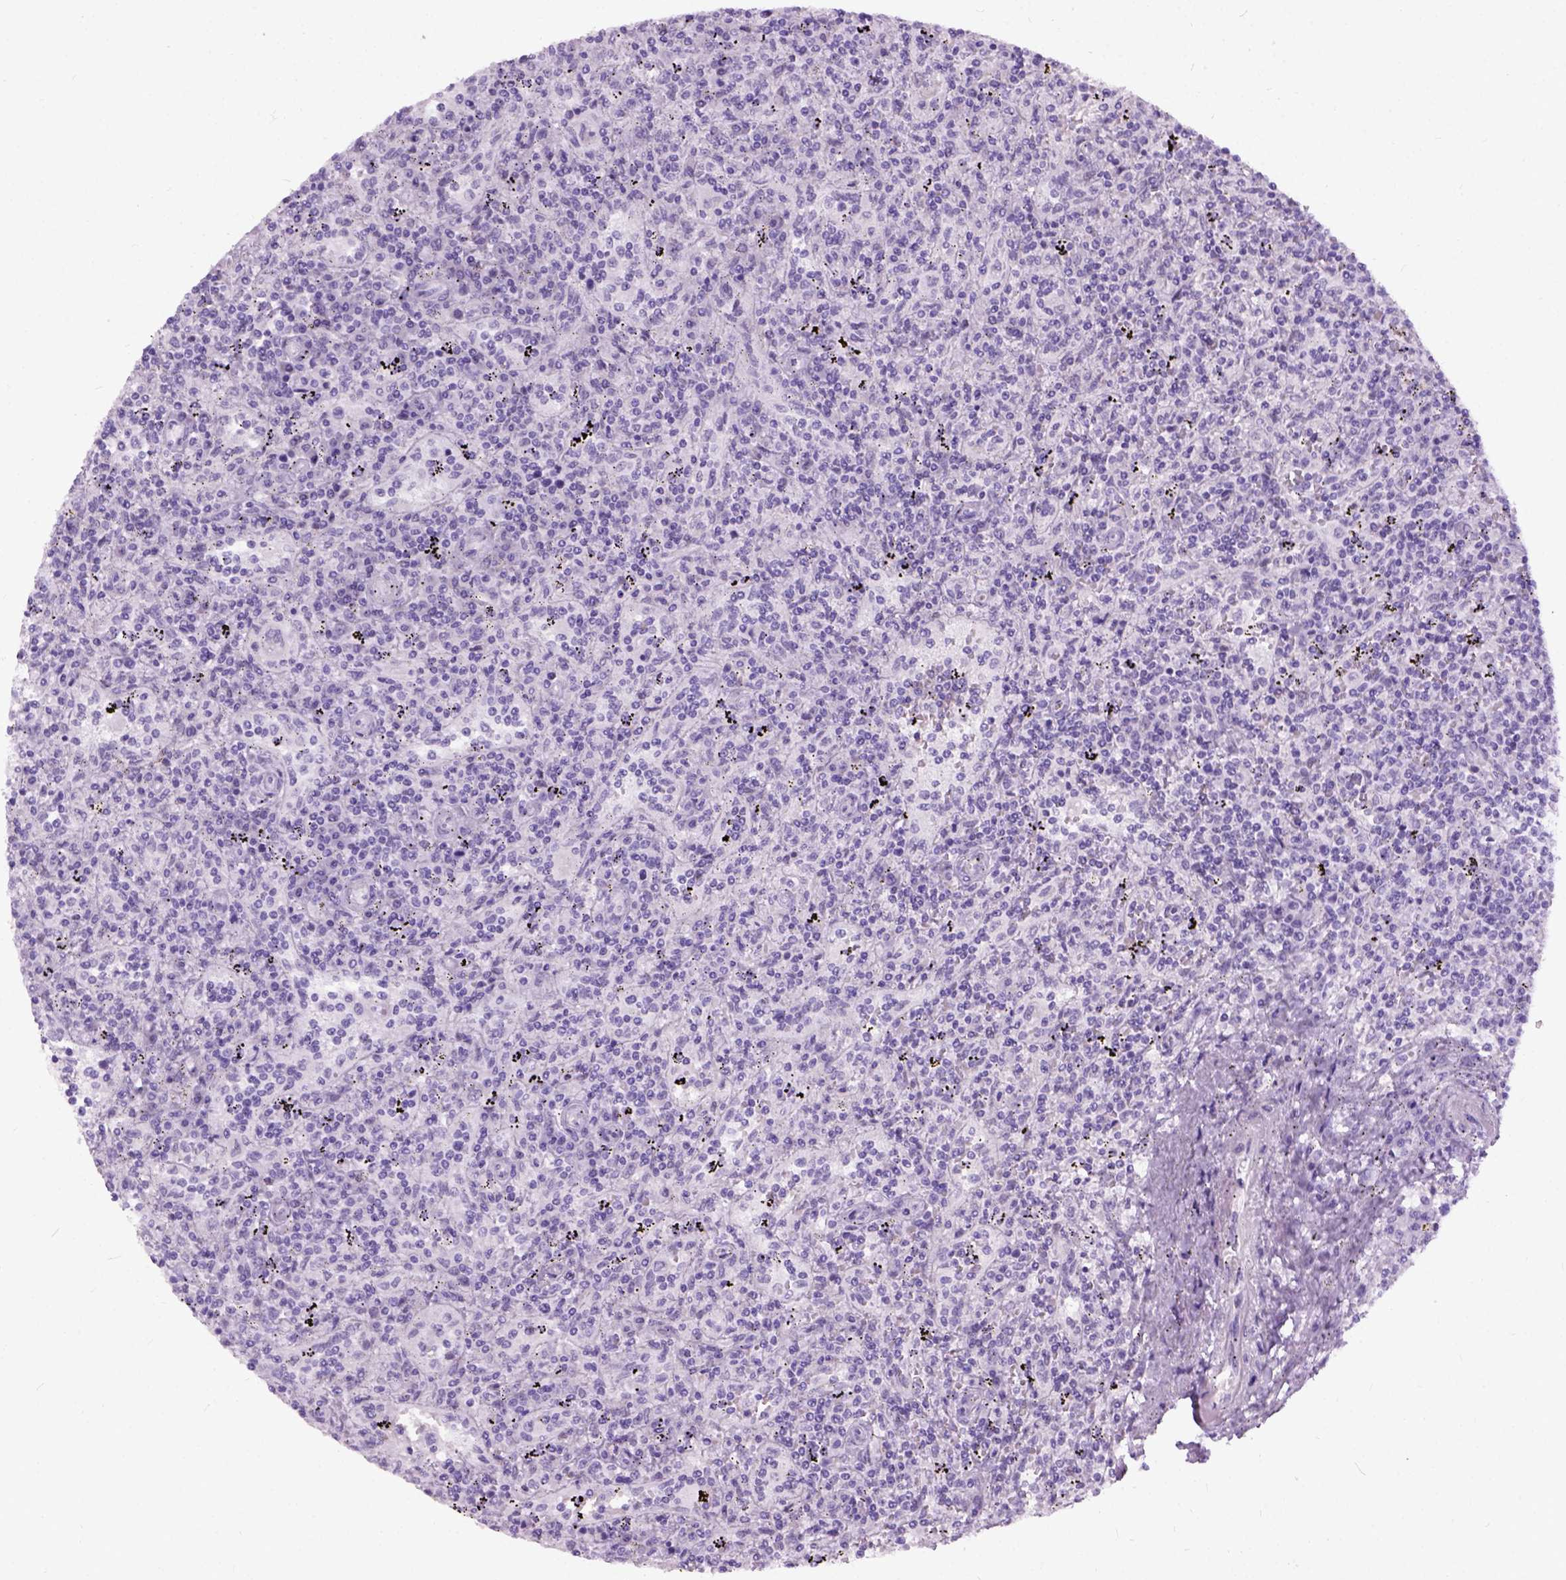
{"staining": {"intensity": "negative", "quantity": "none", "location": "none"}, "tissue": "lymphoma", "cell_type": "Tumor cells", "image_type": "cancer", "snomed": [{"axis": "morphology", "description": "Malignant lymphoma, non-Hodgkin's type, Low grade"}, {"axis": "topography", "description": "Spleen"}], "caption": "Immunohistochemistry histopathology image of neoplastic tissue: lymphoma stained with DAB (3,3'-diaminobenzidine) exhibits no significant protein expression in tumor cells.", "gene": "AXDND1", "patient": {"sex": "male", "age": 62}}